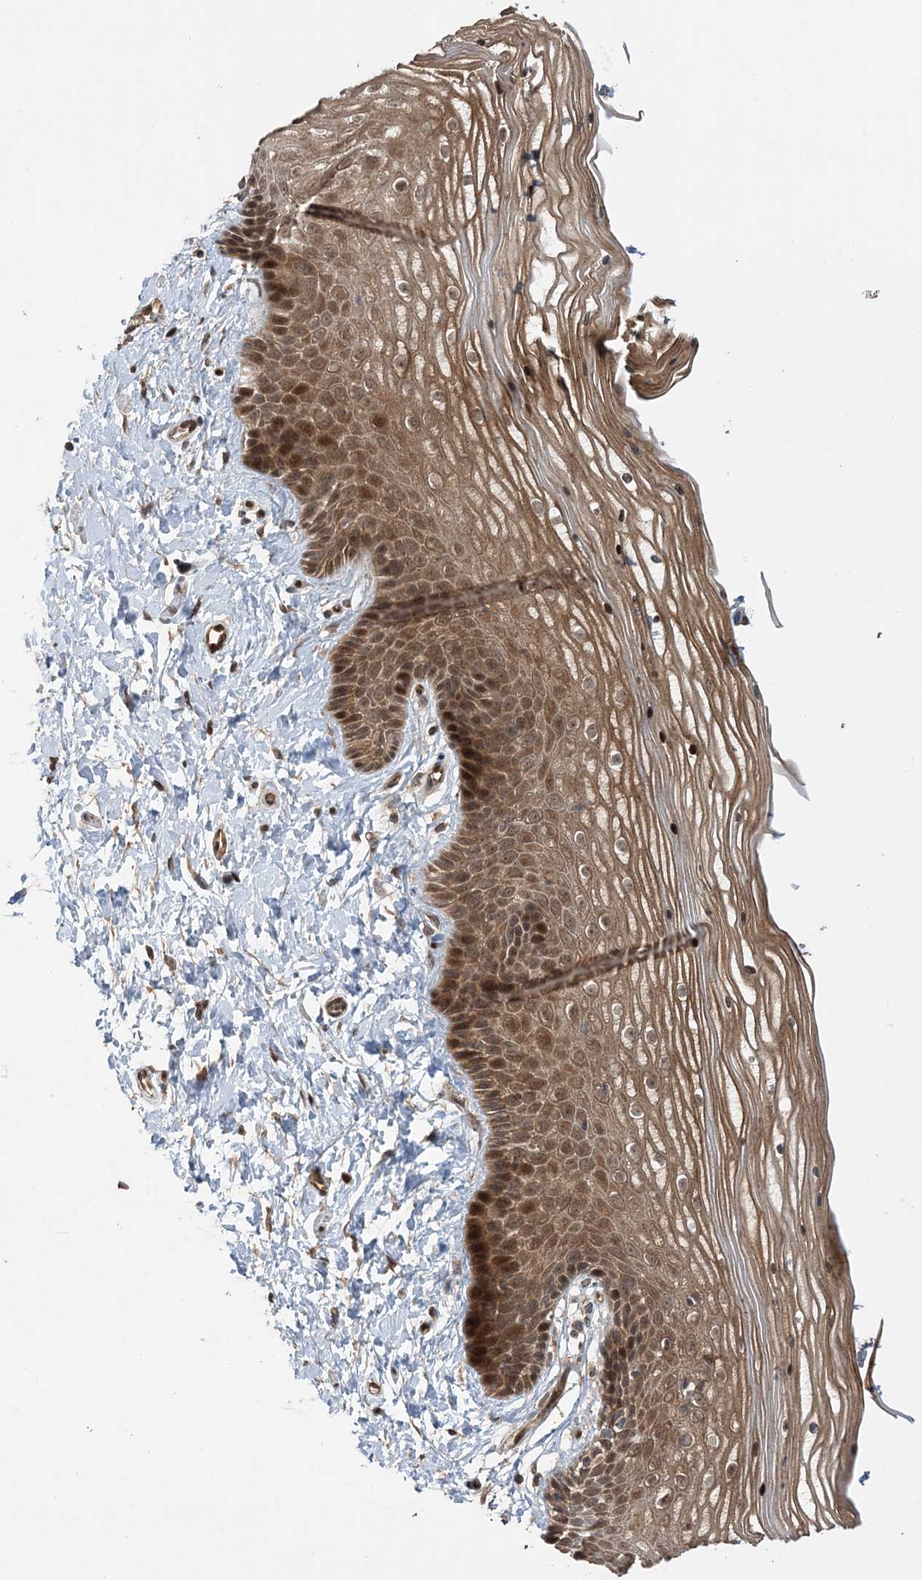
{"staining": {"intensity": "moderate", "quantity": ">75%", "location": "cytoplasmic/membranous,nuclear"}, "tissue": "vagina", "cell_type": "Squamous epithelial cells", "image_type": "normal", "snomed": [{"axis": "morphology", "description": "Normal tissue, NOS"}, {"axis": "topography", "description": "Vagina"}, {"axis": "topography", "description": "Cervix"}], "caption": "Moderate cytoplasmic/membranous,nuclear expression for a protein is appreciated in about >75% of squamous epithelial cells of benign vagina using IHC.", "gene": "UBTD2", "patient": {"sex": "female", "age": 40}}